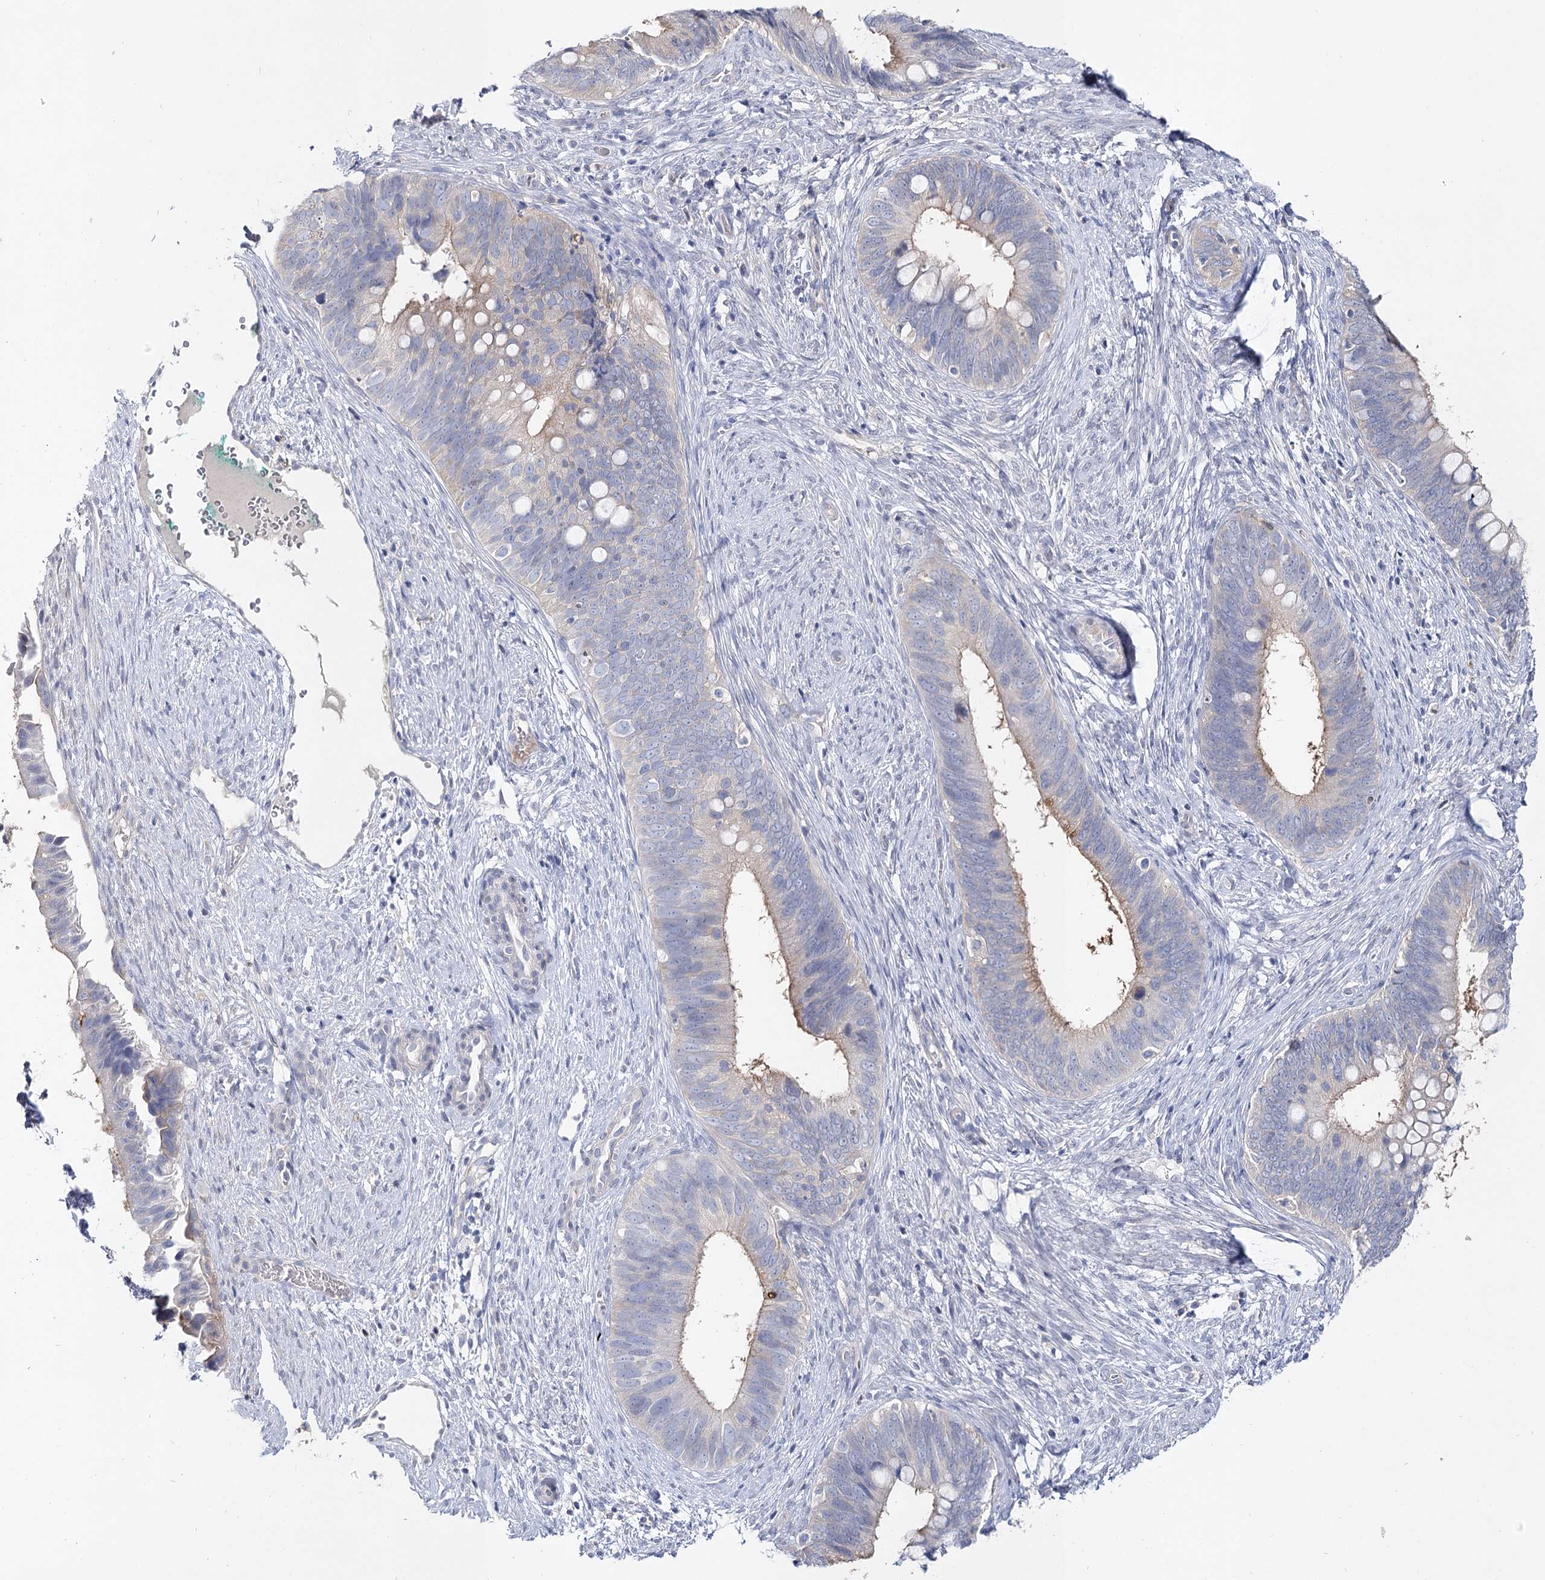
{"staining": {"intensity": "negative", "quantity": "none", "location": "none"}, "tissue": "cervical cancer", "cell_type": "Tumor cells", "image_type": "cancer", "snomed": [{"axis": "morphology", "description": "Adenocarcinoma, NOS"}, {"axis": "topography", "description": "Cervix"}], "caption": "Immunohistochemistry photomicrograph of neoplastic tissue: human adenocarcinoma (cervical) stained with DAB (3,3'-diaminobenzidine) exhibits no significant protein staining in tumor cells.", "gene": "UGP2", "patient": {"sex": "female", "age": 42}}